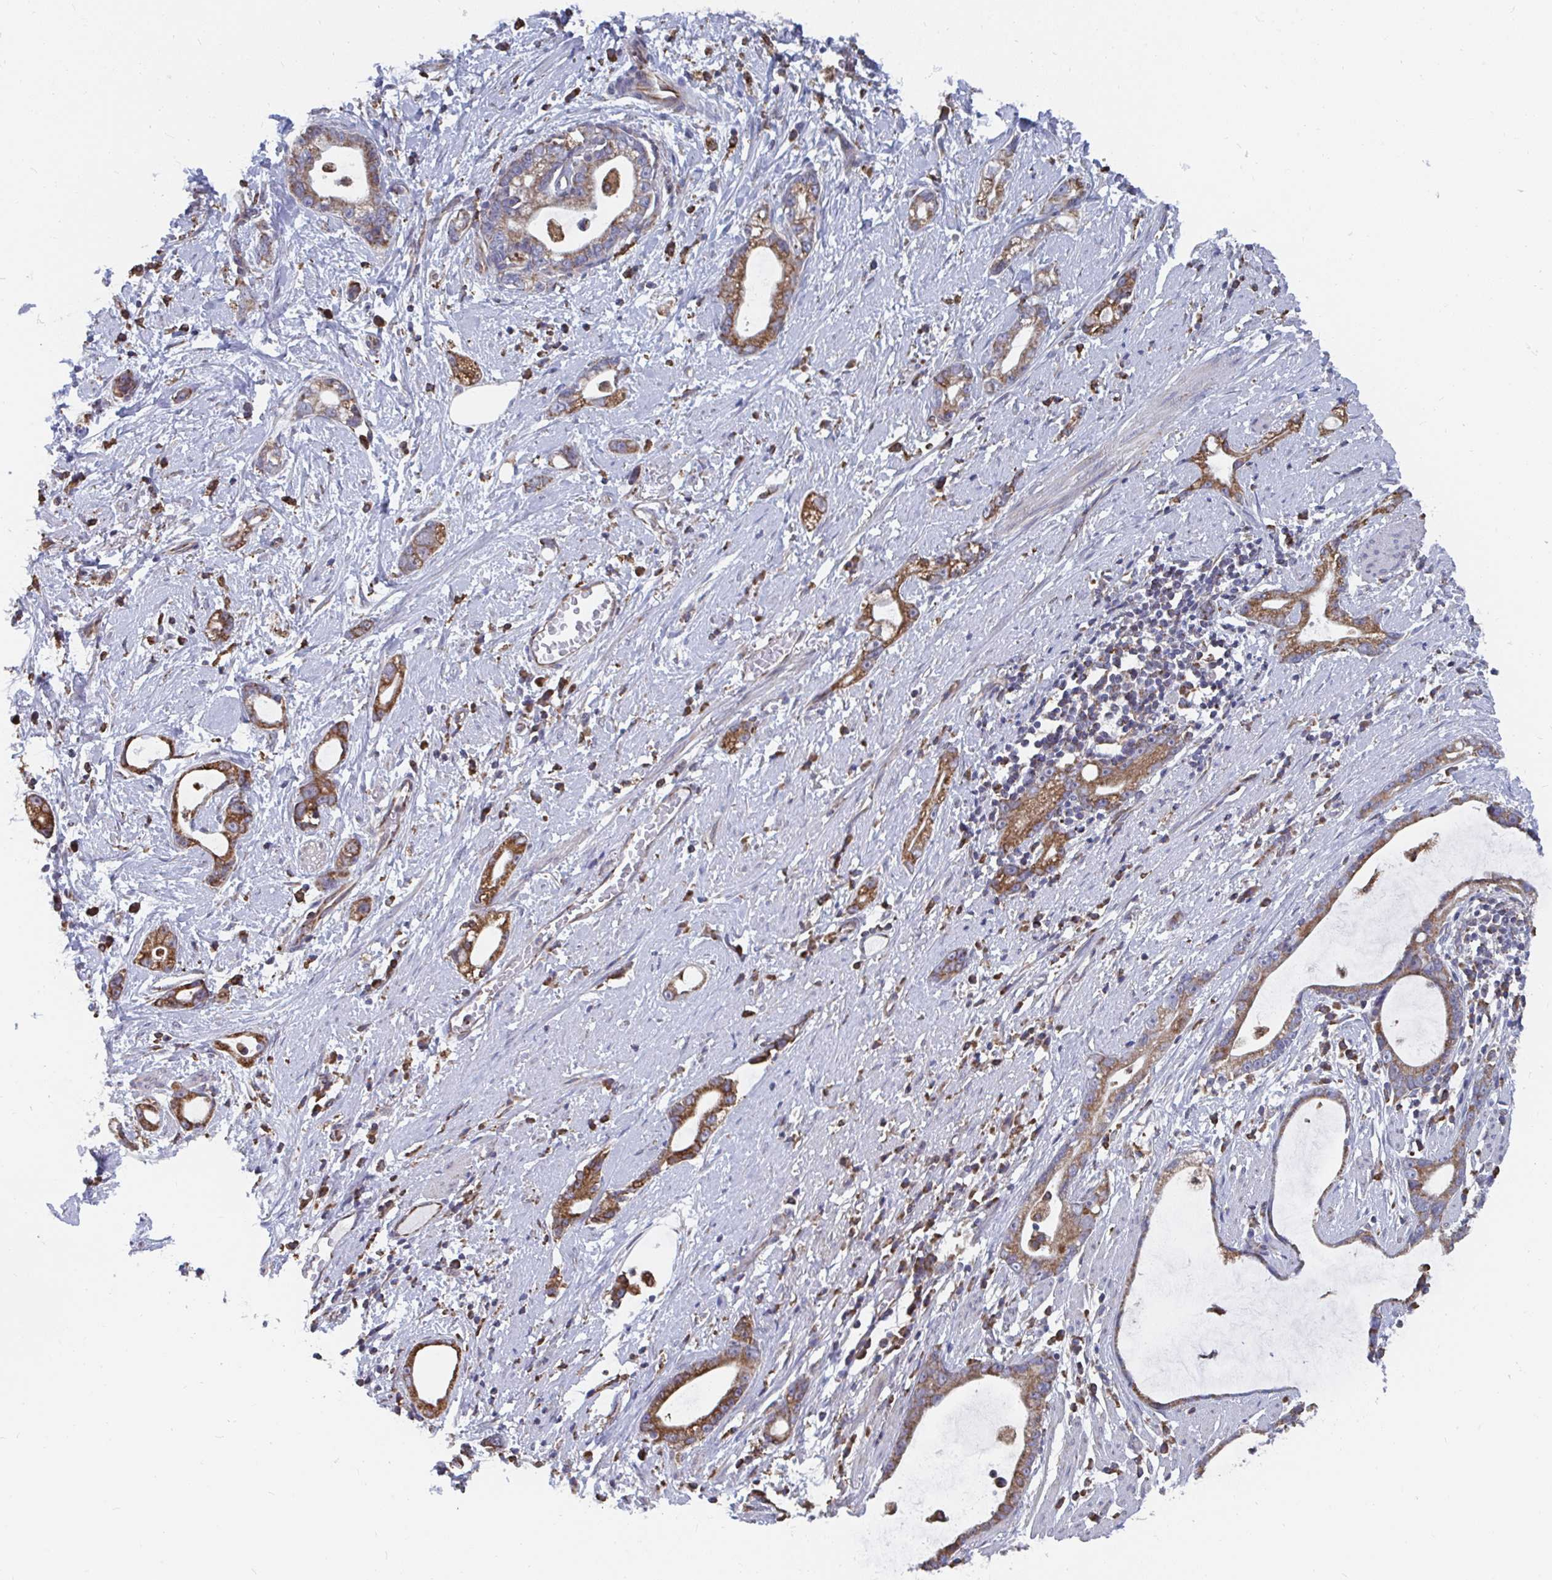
{"staining": {"intensity": "moderate", "quantity": ">75%", "location": "cytoplasmic/membranous"}, "tissue": "stomach cancer", "cell_type": "Tumor cells", "image_type": "cancer", "snomed": [{"axis": "morphology", "description": "Adenocarcinoma, NOS"}, {"axis": "topography", "description": "Stomach"}], "caption": "A high-resolution micrograph shows IHC staining of stomach adenocarcinoma, which exhibits moderate cytoplasmic/membranous expression in approximately >75% of tumor cells.", "gene": "ELAVL1", "patient": {"sex": "male", "age": 55}}